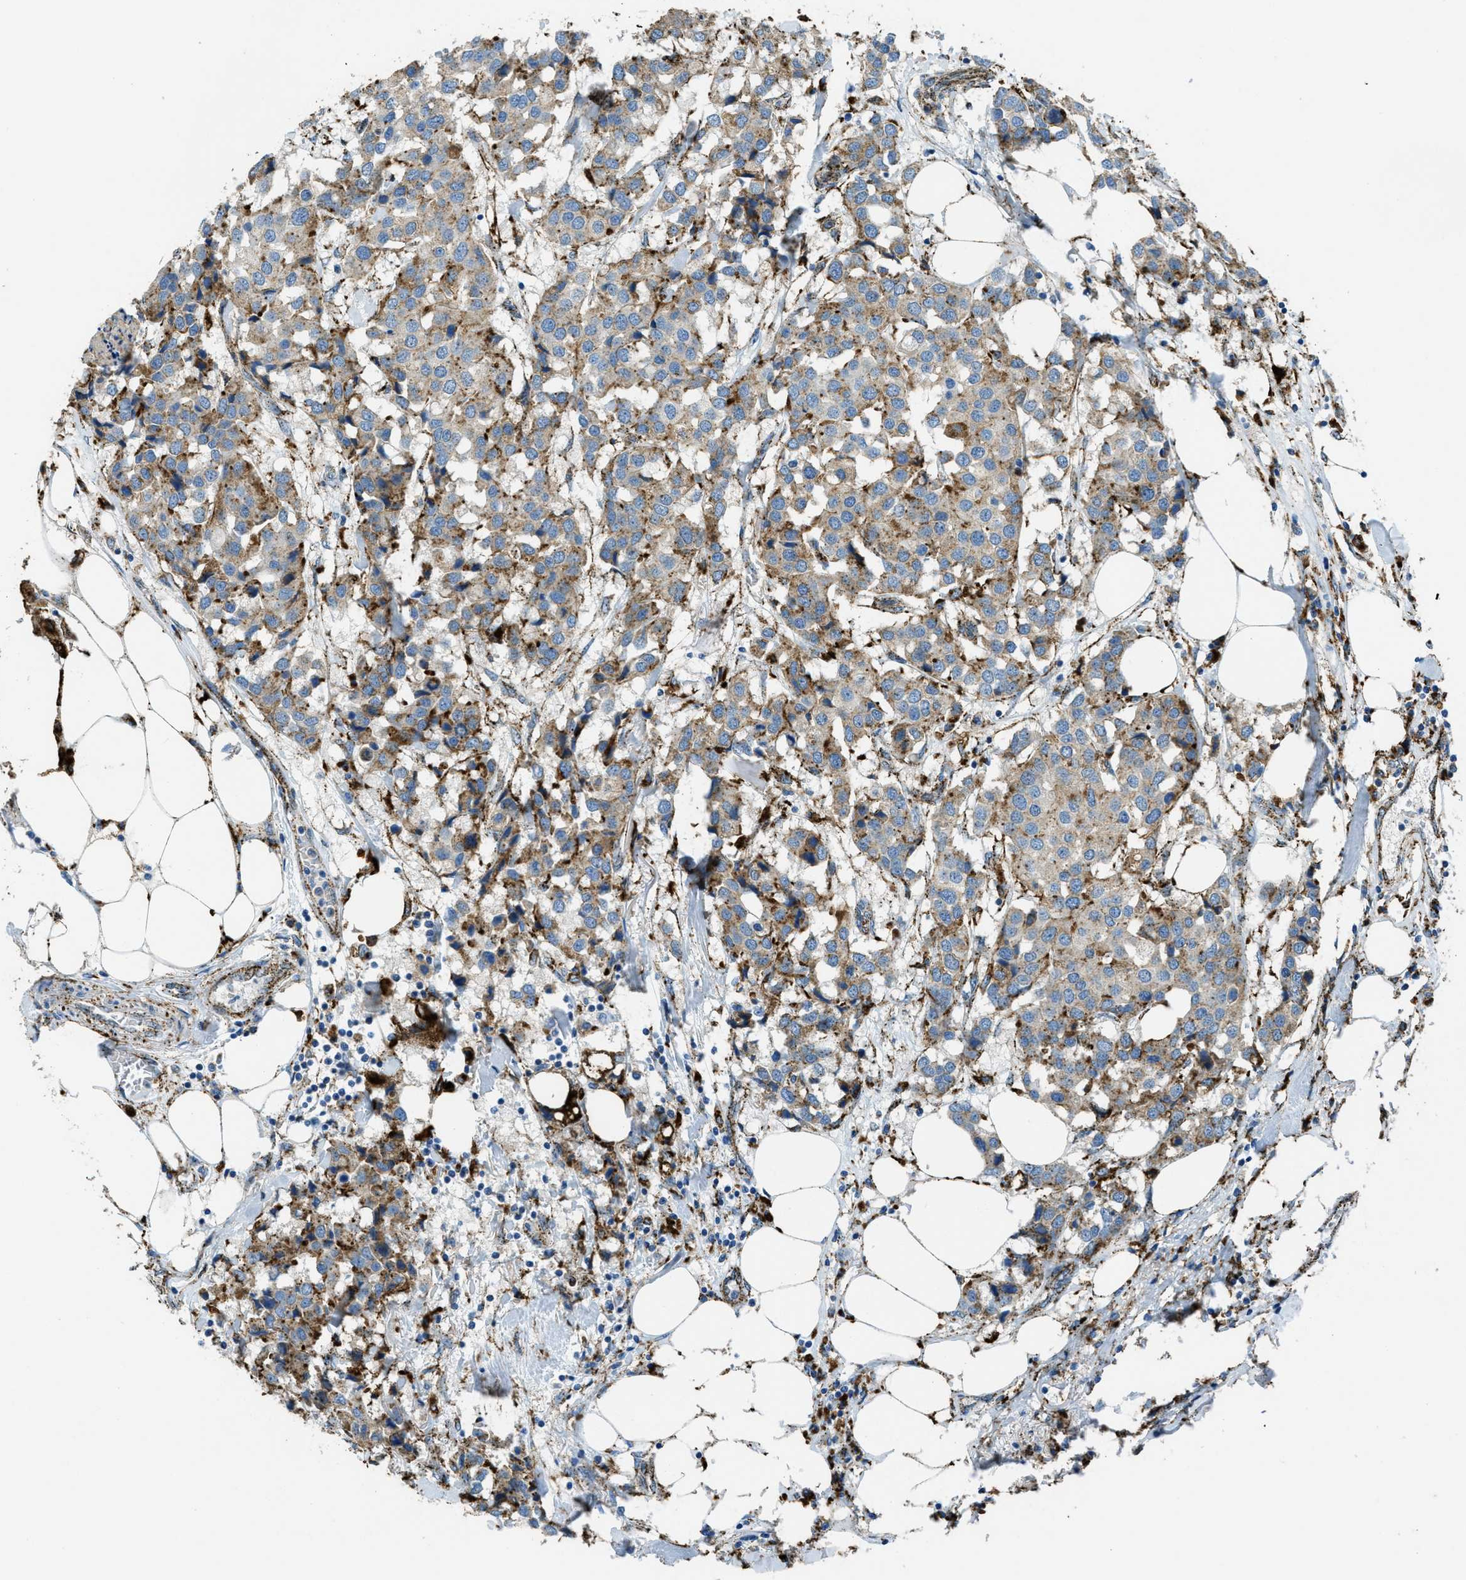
{"staining": {"intensity": "moderate", "quantity": ">75%", "location": "cytoplasmic/membranous"}, "tissue": "breast cancer", "cell_type": "Tumor cells", "image_type": "cancer", "snomed": [{"axis": "morphology", "description": "Duct carcinoma"}, {"axis": "topography", "description": "Breast"}], "caption": "Moderate cytoplasmic/membranous expression is appreciated in about >75% of tumor cells in breast cancer. (DAB (3,3'-diaminobenzidine) = brown stain, brightfield microscopy at high magnification).", "gene": "SCARB2", "patient": {"sex": "female", "age": 80}}